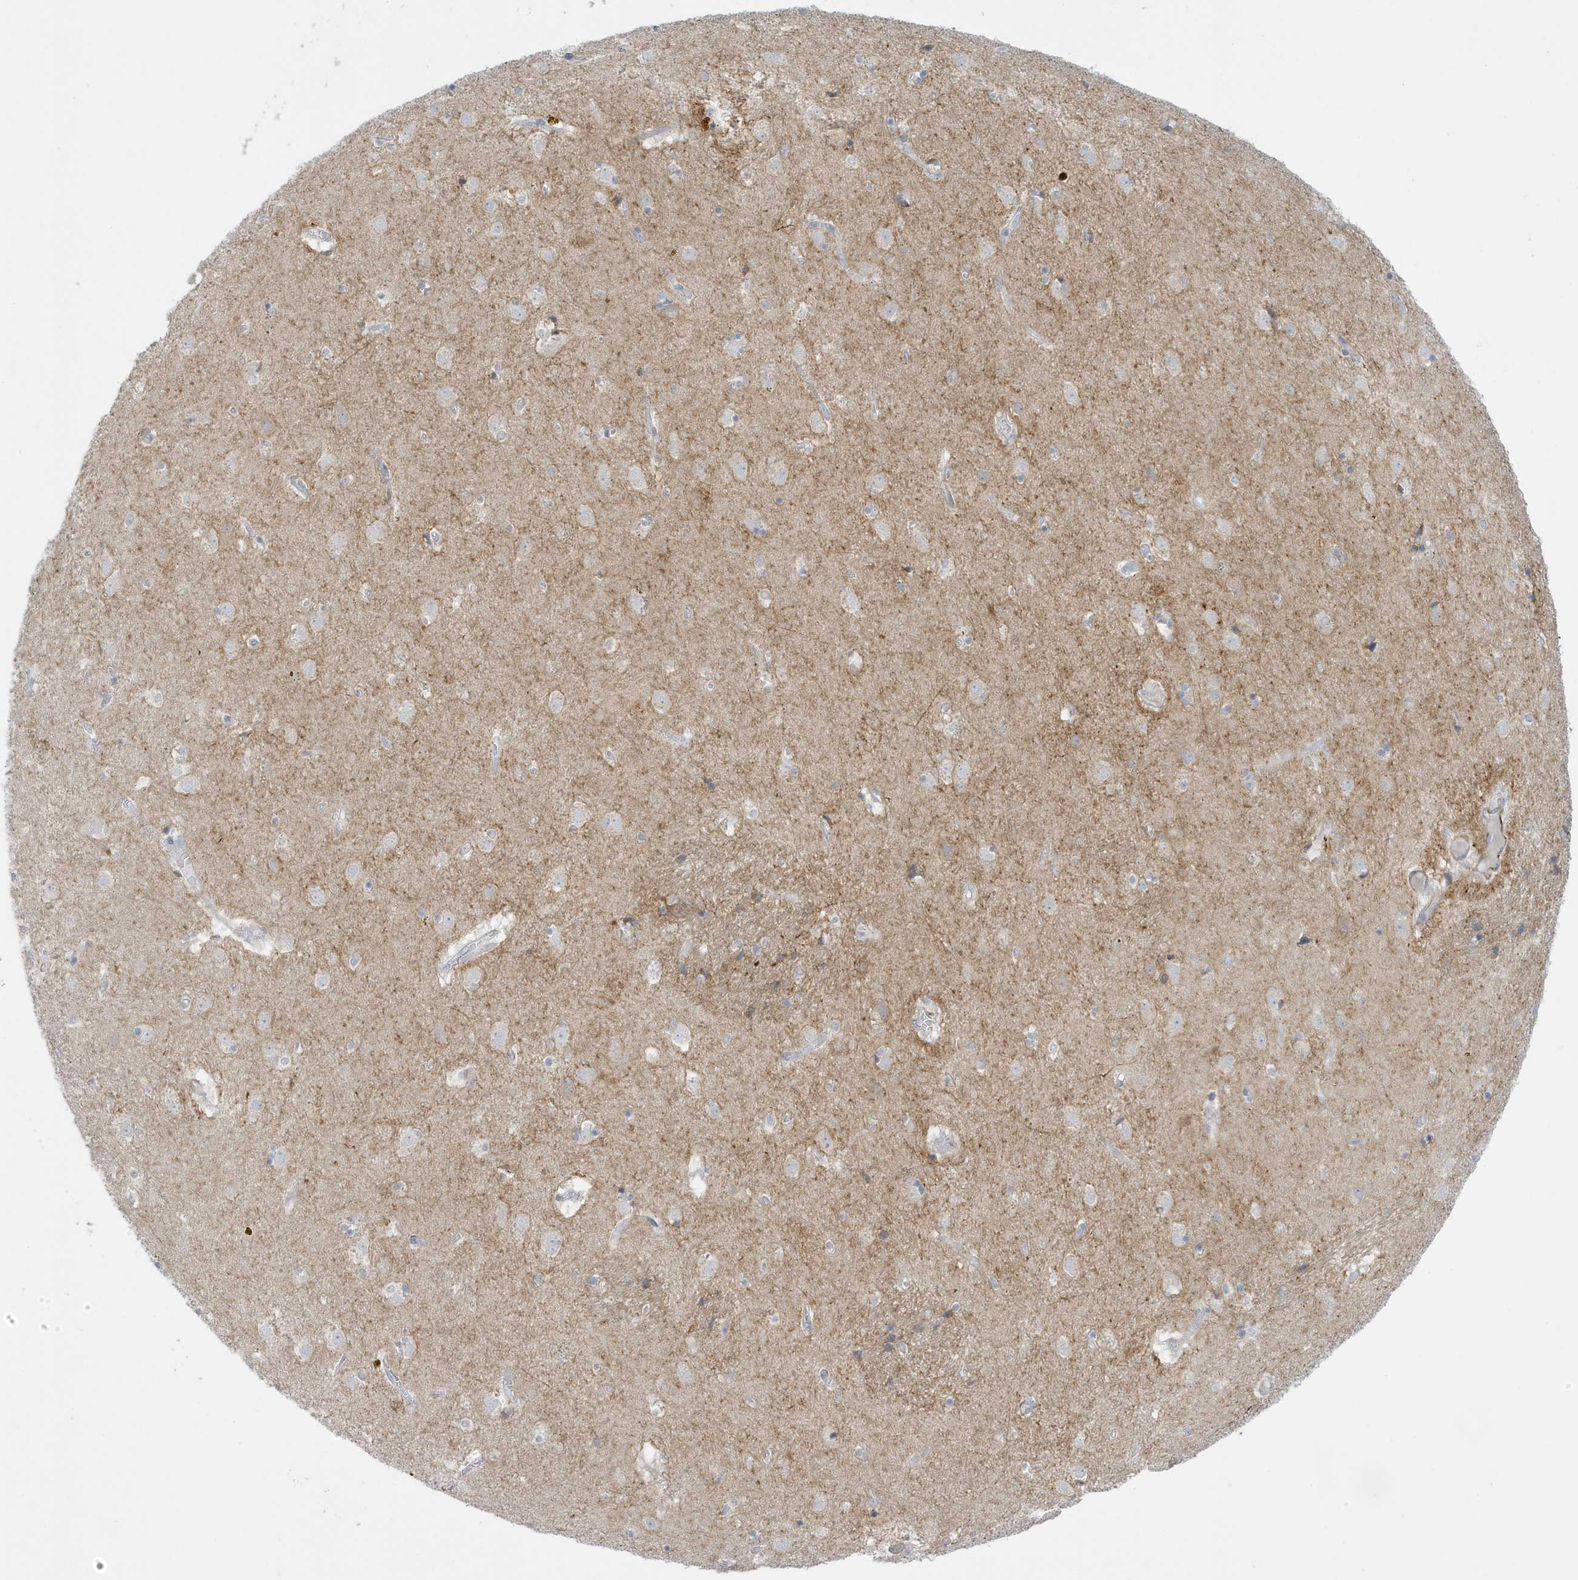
{"staining": {"intensity": "weak", "quantity": "<25%", "location": "cytoplasmic/membranous"}, "tissue": "caudate", "cell_type": "Glial cells", "image_type": "normal", "snomed": [{"axis": "morphology", "description": "Normal tissue, NOS"}, {"axis": "topography", "description": "Lateral ventricle wall"}], "caption": "Caudate stained for a protein using IHC shows no expression glial cells.", "gene": "PERM1", "patient": {"sex": "male", "age": 70}}